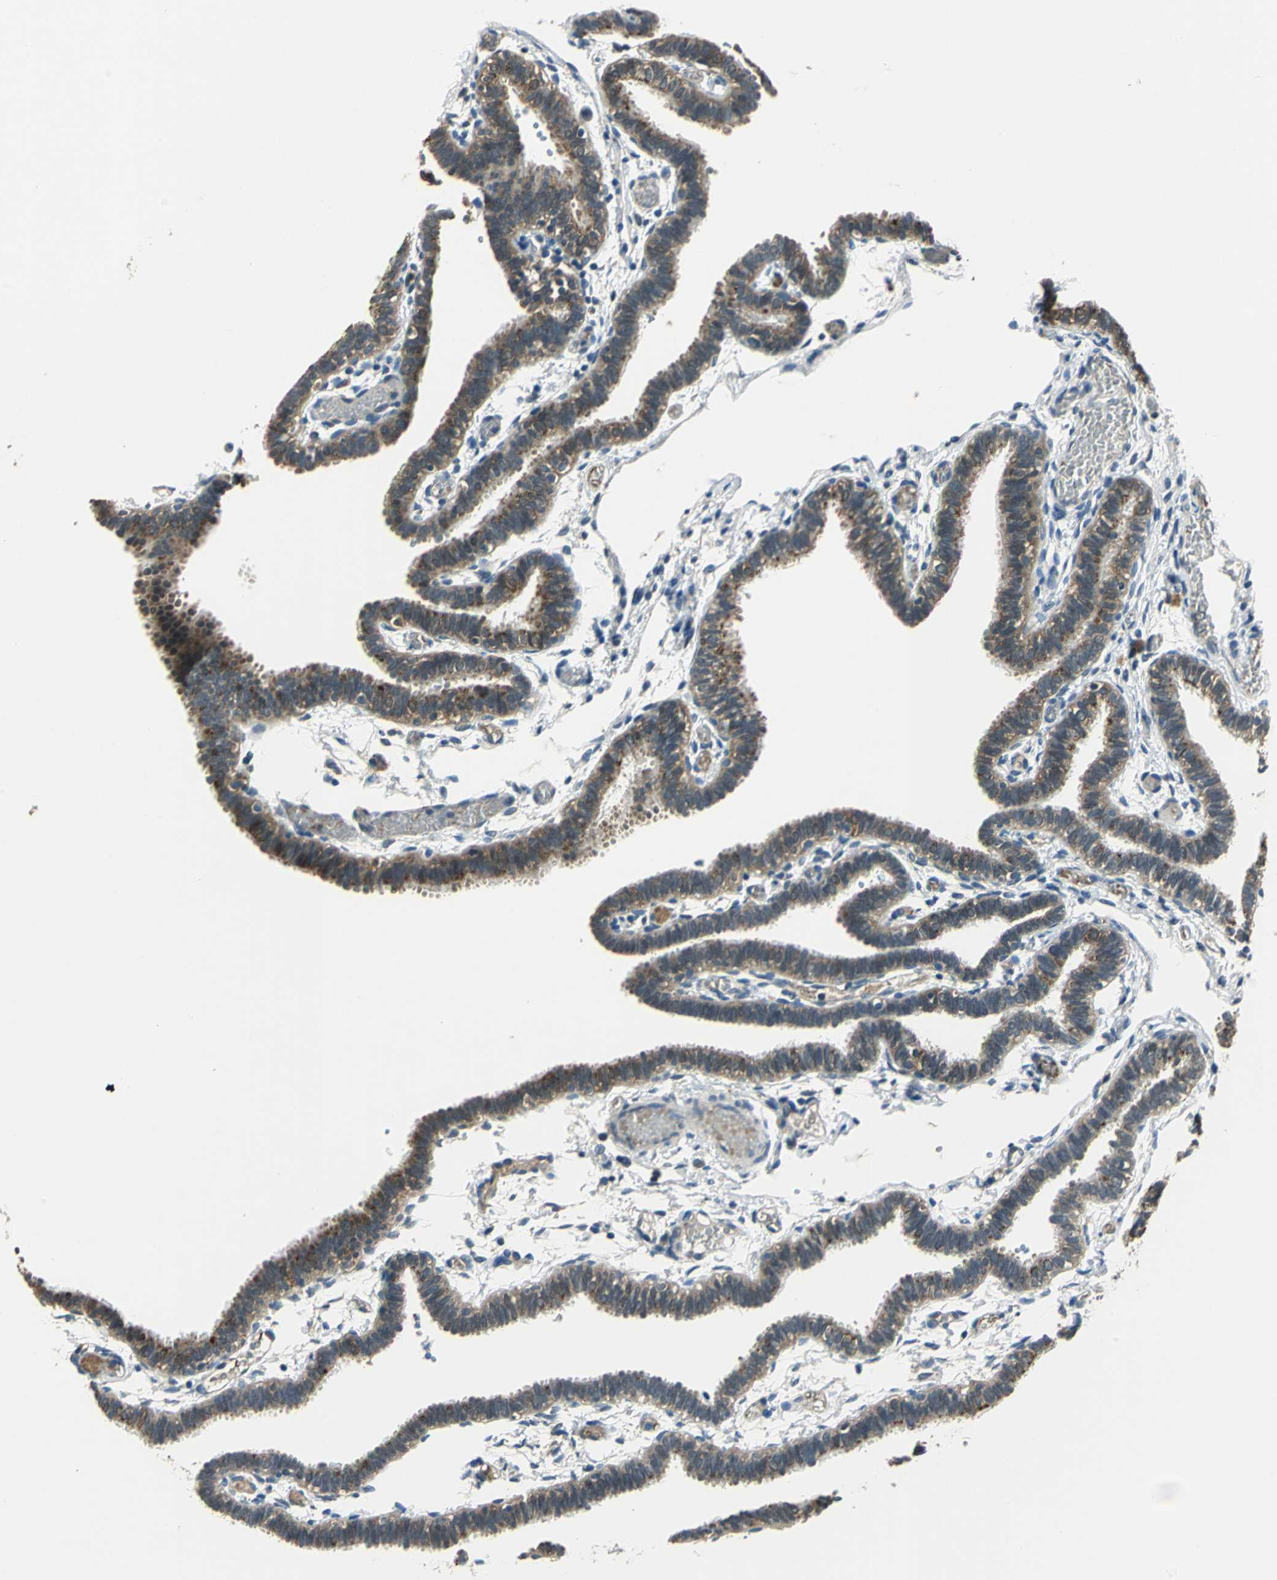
{"staining": {"intensity": "strong", "quantity": ">75%", "location": "cytoplasmic/membranous"}, "tissue": "fallopian tube", "cell_type": "Glandular cells", "image_type": "normal", "snomed": [{"axis": "morphology", "description": "Normal tissue, NOS"}, {"axis": "topography", "description": "Fallopian tube"}], "caption": "High-power microscopy captured an IHC histopathology image of unremarkable fallopian tube, revealing strong cytoplasmic/membranous expression in about >75% of glandular cells. (DAB IHC, brown staining for protein, blue staining for nuclei).", "gene": "NIT1", "patient": {"sex": "female", "age": 29}}